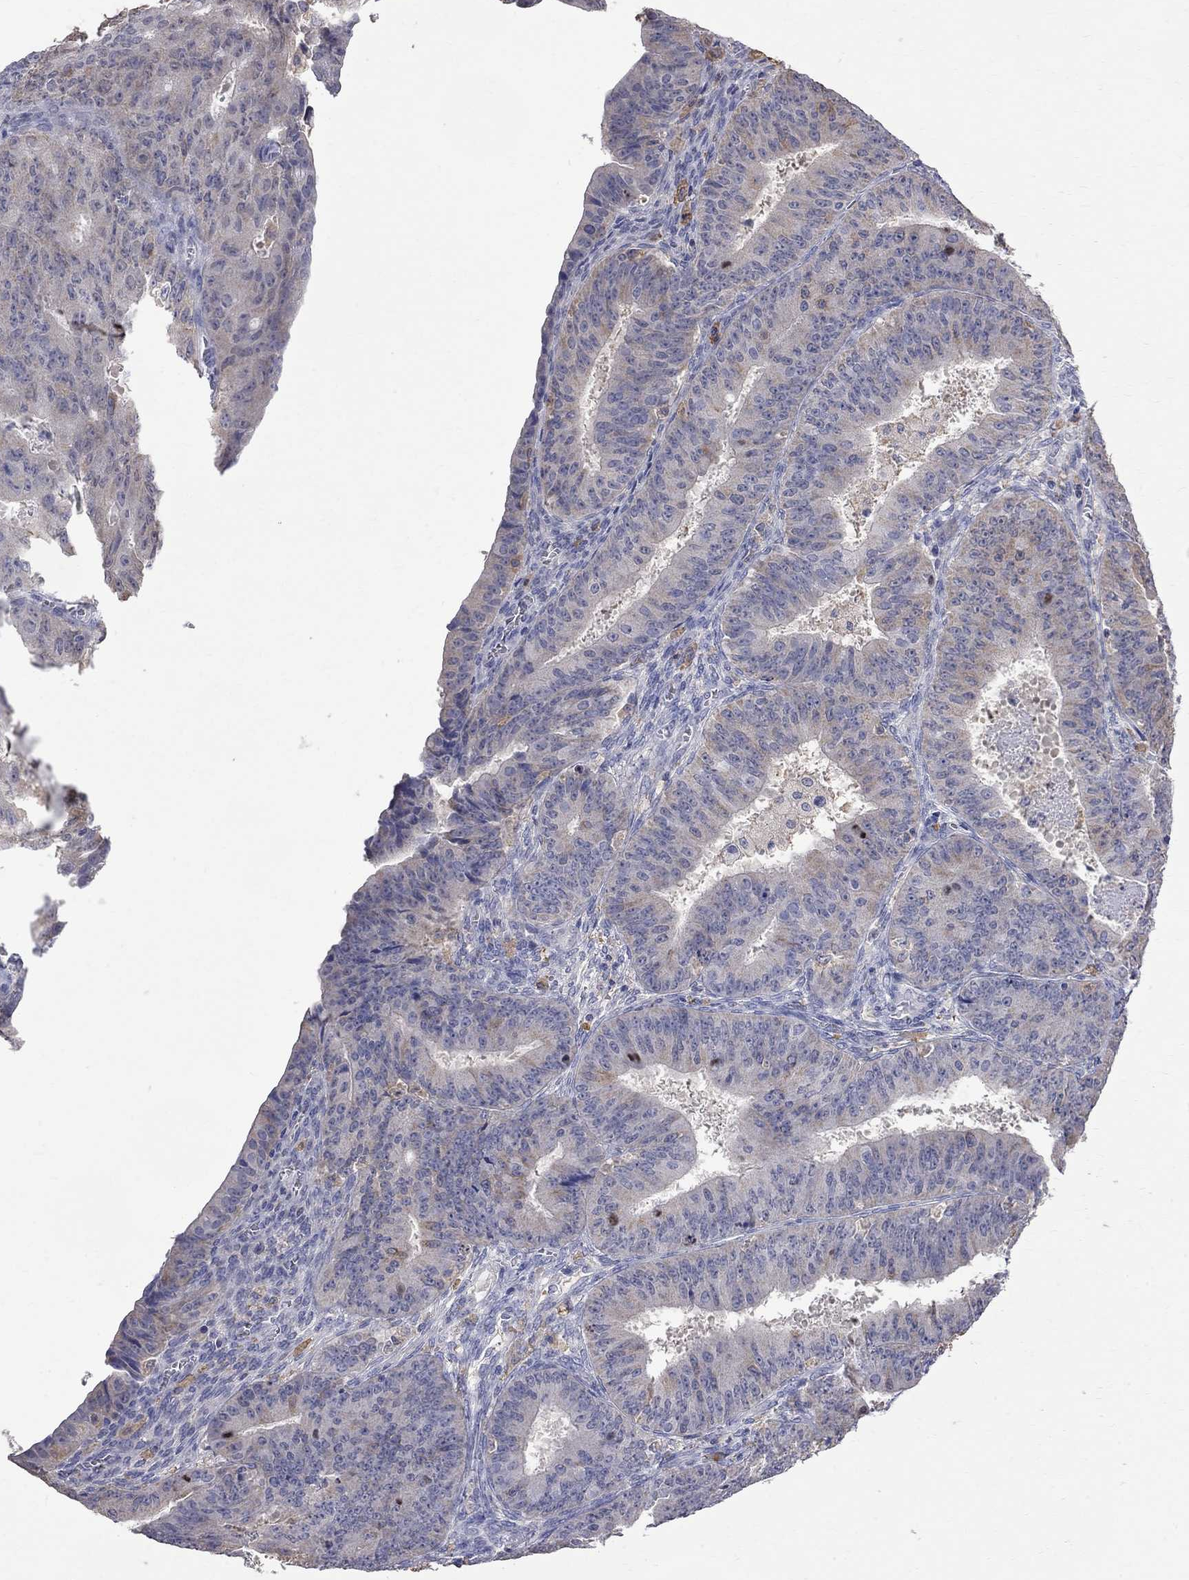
{"staining": {"intensity": "negative", "quantity": "none", "location": "none"}, "tissue": "ovarian cancer", "cell_type": "Tumor cells", "image_type": "cancer", "snomed": [{"axis": "morphology", "description": "Carcinoma, endometroid"}, {"axis": "topography", "description": "Ovary"}], "caption": "Protein analysis of ovarian endometroid carcinoma displays no significant staining in tumor cells.", "gene": "CKAP2", "patient": {"sex": "female", "age": 42}}